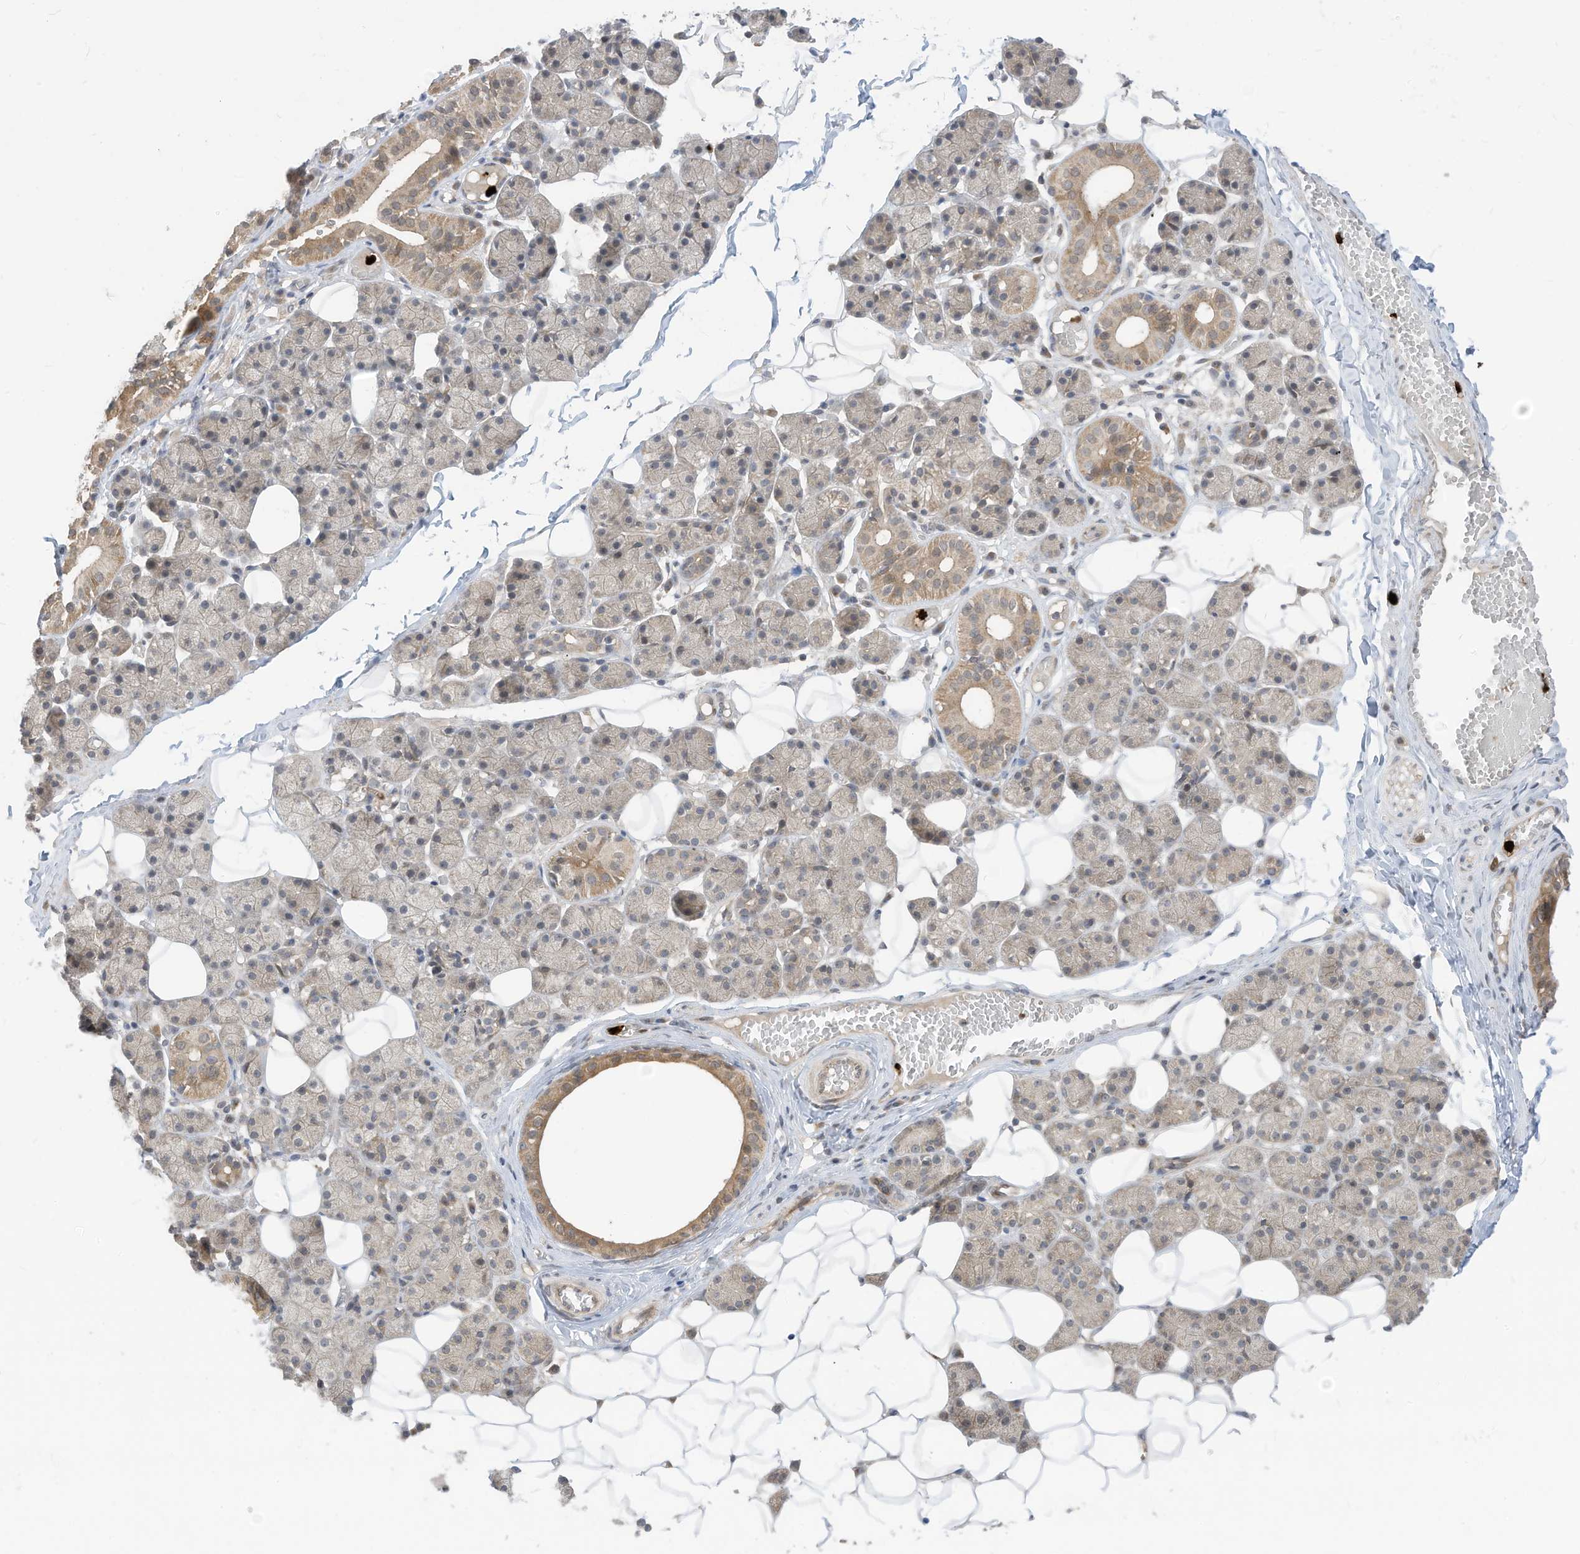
{"staining": {"intensity": "moderate", "quantity": "<25%", "location": "cytoplasmic/membranous"}, "tissue": "salivary gland", "cell_type": "Glandular cells", "image_type": "normal", "snomed": [{"axis": "morphology", "description": "Normal tissue, NOS"}, {"axis": "topography", "description": "Salivary gland"}], "caption": "This image shows immunohistochemistry staining of benign human salivary gland, with low moderate cytoplasmic/membranous positivity in approximately <25% of glandular cells.", "gene": "CNKSR1", "patient": {"sex": "female", "age": 33}}